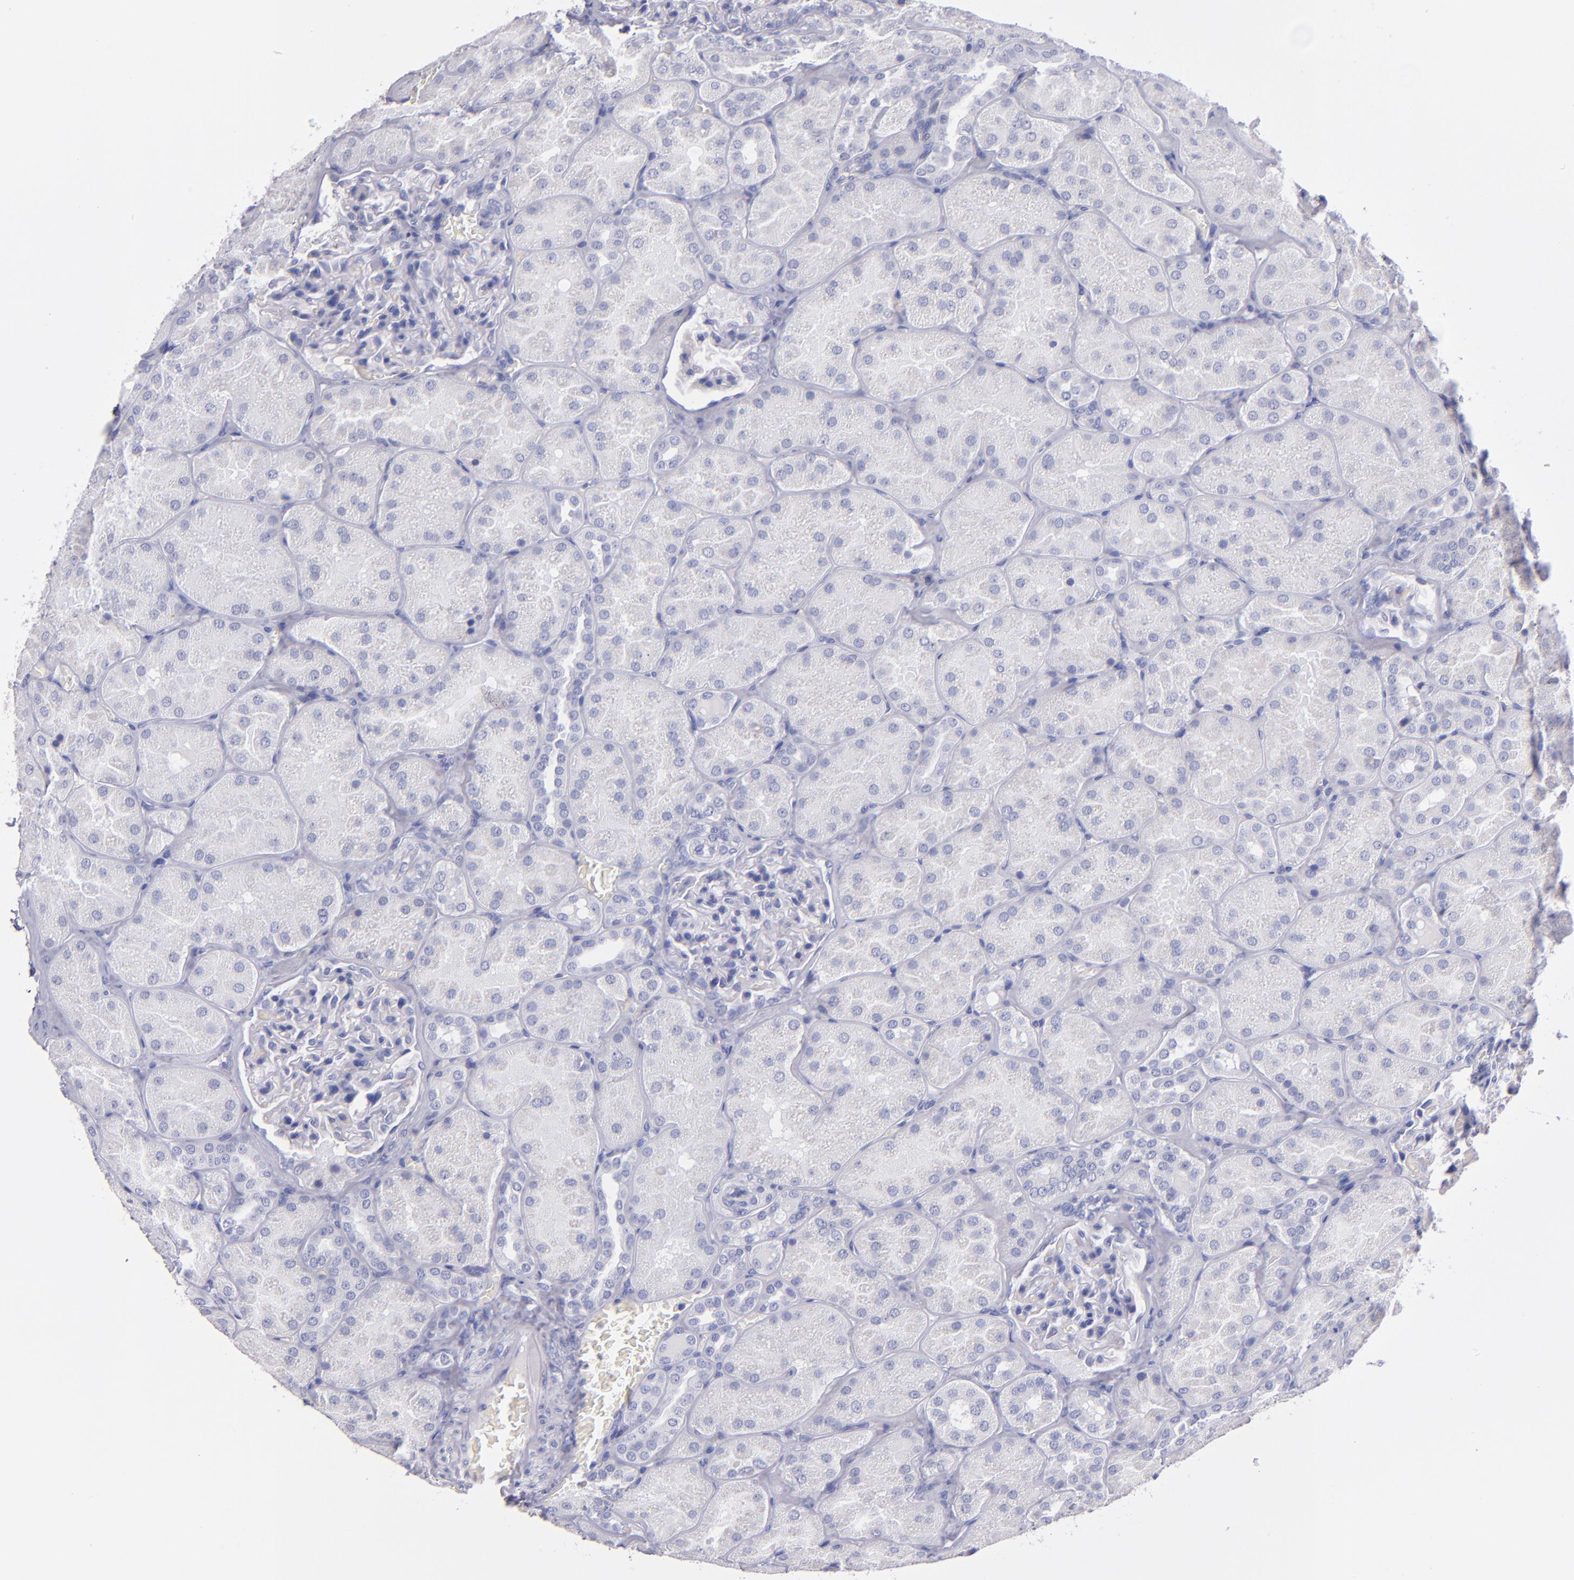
{"staining": {"intensity": "negative", "quantity": "none", "location": "none"}, "tissue": "kidney", "cell_type": "Cells in glomeruli", "image_type": "normal", "snomed": [{"axis": "morphology", "description": "Normal tissue, NOS"}, {"axis": "topography", "description": "Kidney"}], "caption": "Immunohistochemistry (IHC) photomicrograph of benign human kidney stained for a protein (brown), which displays no staining in cells in glomeruli. (IHC, brightfield microscopy, high magnification).", "gene": "TG", "patient": {"sex": "male", "age": 28}}